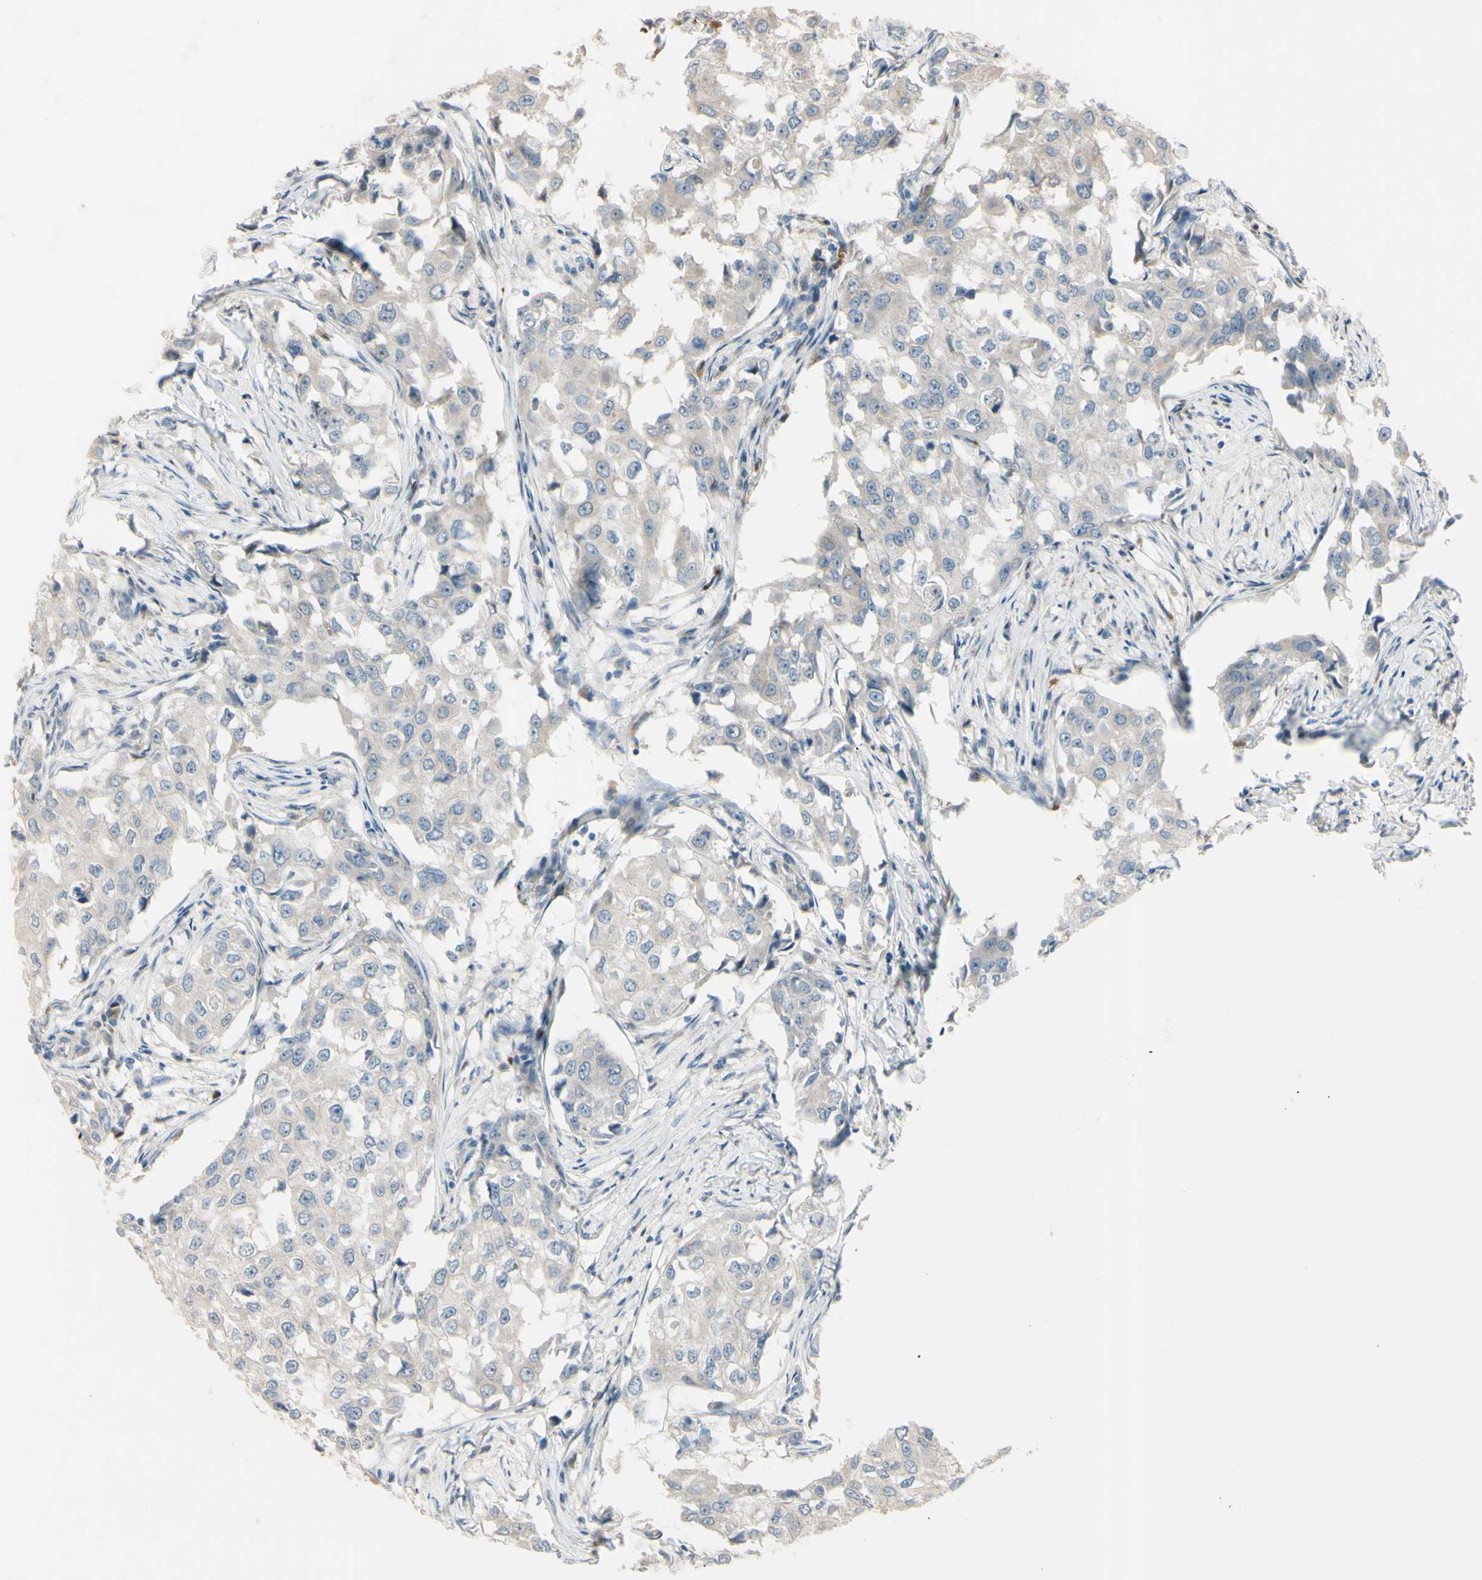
{"staining": {"intensity": "negative", "quantity": "none", "location": "none"}, "tissue": "breast cancer", "cell_type": "Tumor cells", "image_type": "cancer", "snomed": [{"axis": "morphology", "description": "Duct carcinoma"}, {"axis": "topography", "description": "Breast"}], "caption": "Immunohistochemical staining of human breast cancer (infiltrating ductal carcinoma) shows no significant staining in tumor cells.", "gene": "NDFIP1", "patient": {"sex": "female", "age": 27}}